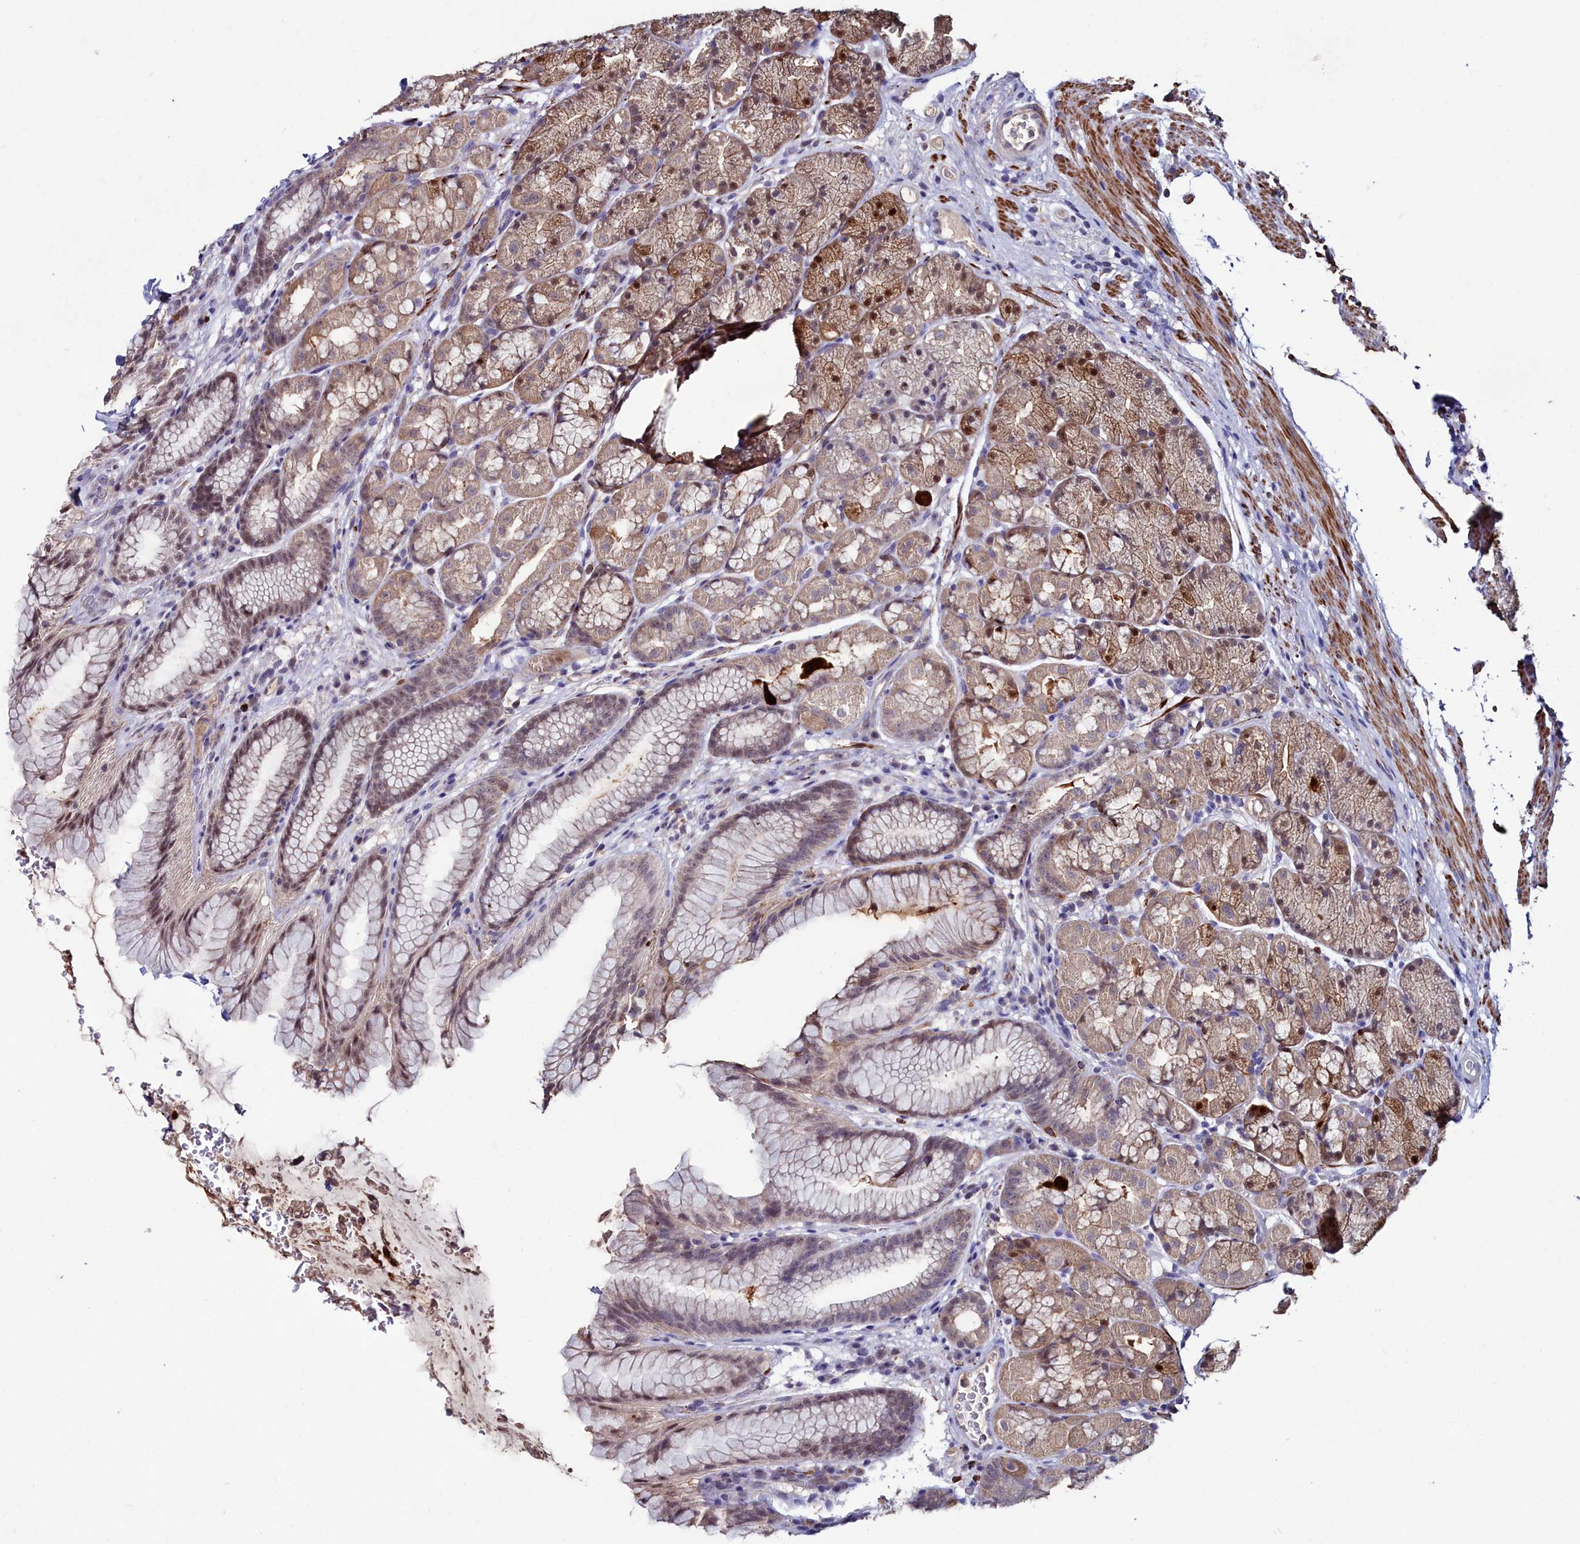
{"staining": {"intensity": "strong", "quantity": "25%-75%", "location": "cytoplasmic/membranous,nuclear"}, "tissue": "stomach", "cell_type": "Glandular cells", "image_type": "normal", "snomed": [{"axis": "morphology", "description": "Normal tissue, NOS"}, {"axis": "topography", "description": "Stomach"}], "caption": "DAB (3,3'-diaminobenzidine) immunohistochemical staining of unremarkable human stomach exhibits strong cytoplasmic/membranous,nuclear protein expression in approximately 25%-75% of glandular cells. (IHC, brightfield microscopy, high magnification).", "gene": "AMBRA1", "patient": {"sex": "male", "age": 63}}